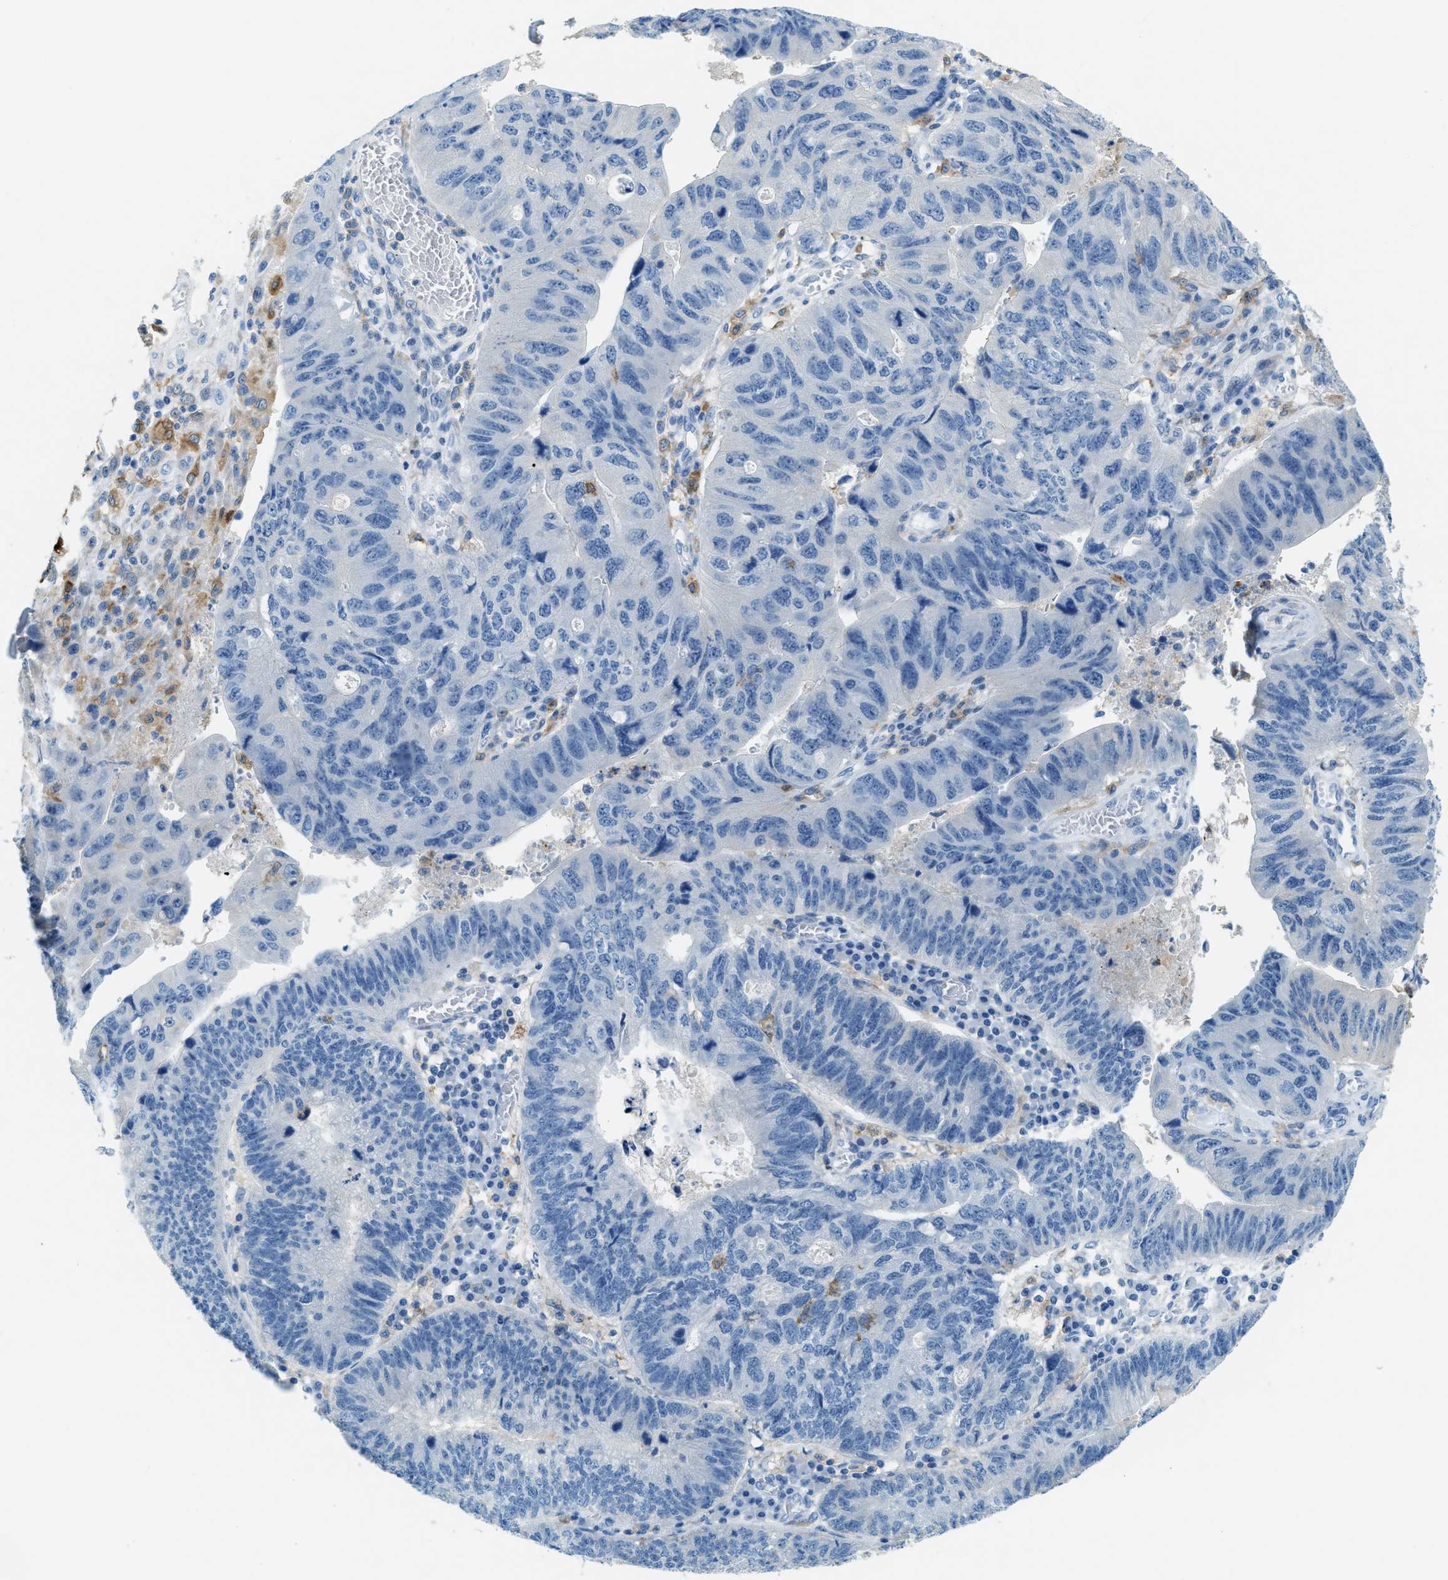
{"staining": {"intensity": "negative", "quantity": "none", "location": "none"}, "tissue": "stomach cancer", "cell_type": "Tumor cells", "image_type": "cancer", "snomed": [{"axis": "morphology", "description": "Adenocarcinoma, NOS"}, {"axis": "topography", "description": "Stomach"}], "caption": "This is an immunohistochemistry (IHC) photomicrograph of human stomach cancer. There is no staining in tumor cells.", "gene": "MATCAP2", "patient": {"sex": "male", "age": 59}}